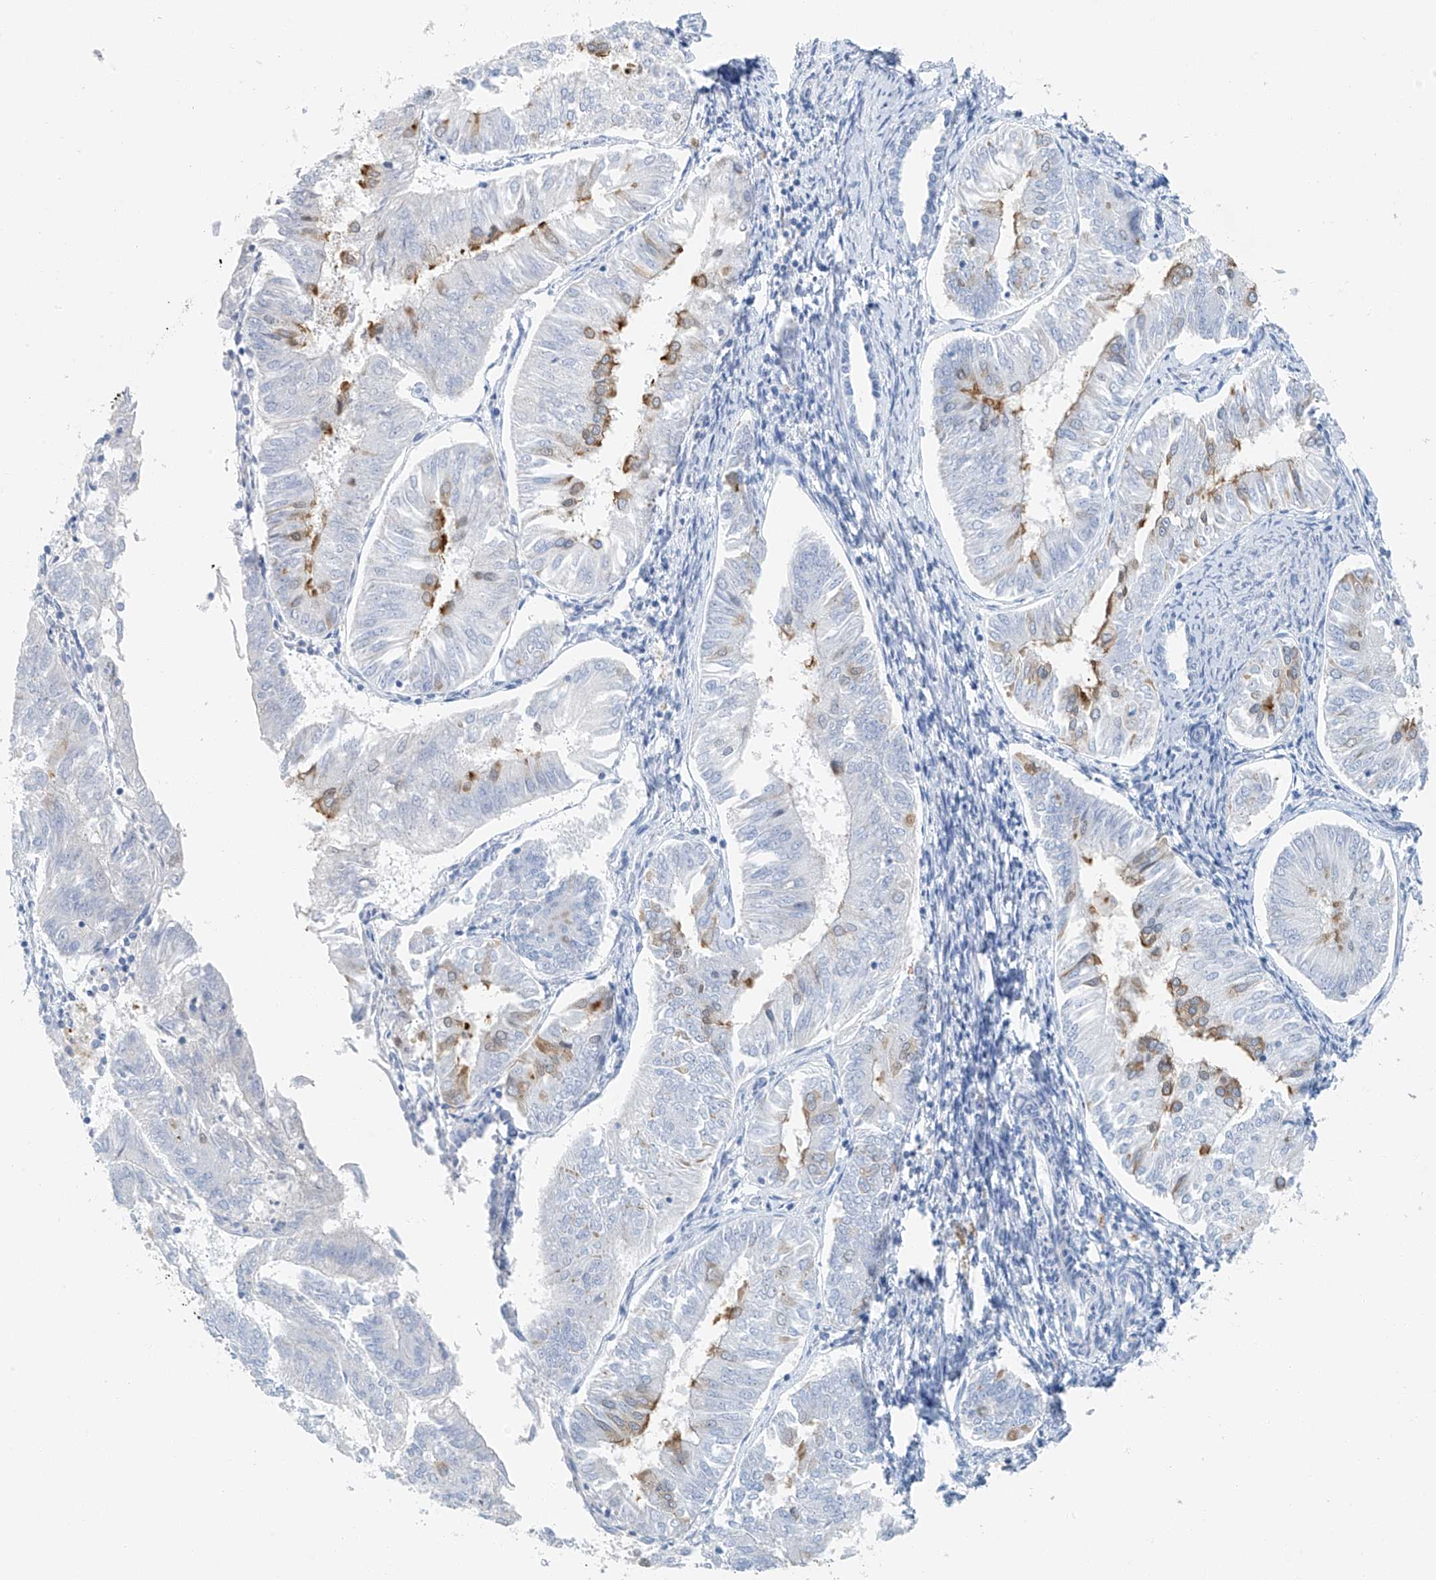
{"staining": {"intensity": "moderate", "quantity": "<25%", "location": "cytoplasmic/membranous"}, "tissue": "endometrial cancer", "cell_type": "Tumor cells", "image_type": "cancer", "snomed": [{"axis": "morphology", "description": "Adenocarcinoma, NOS"}, {"axis": "topography", "description": "Endometrium"}], "caption": "Protein positivity by immunohistochemistry exhibits moderate cytoplasmic/membranous positivity in approximately <25% of tumor cells in endometrial cancer. (DAB IHC, brown staining for protein, blue staining for nuclei).", "gene": "C1orf87", "patient": {"sex": "female", "age": 58}}